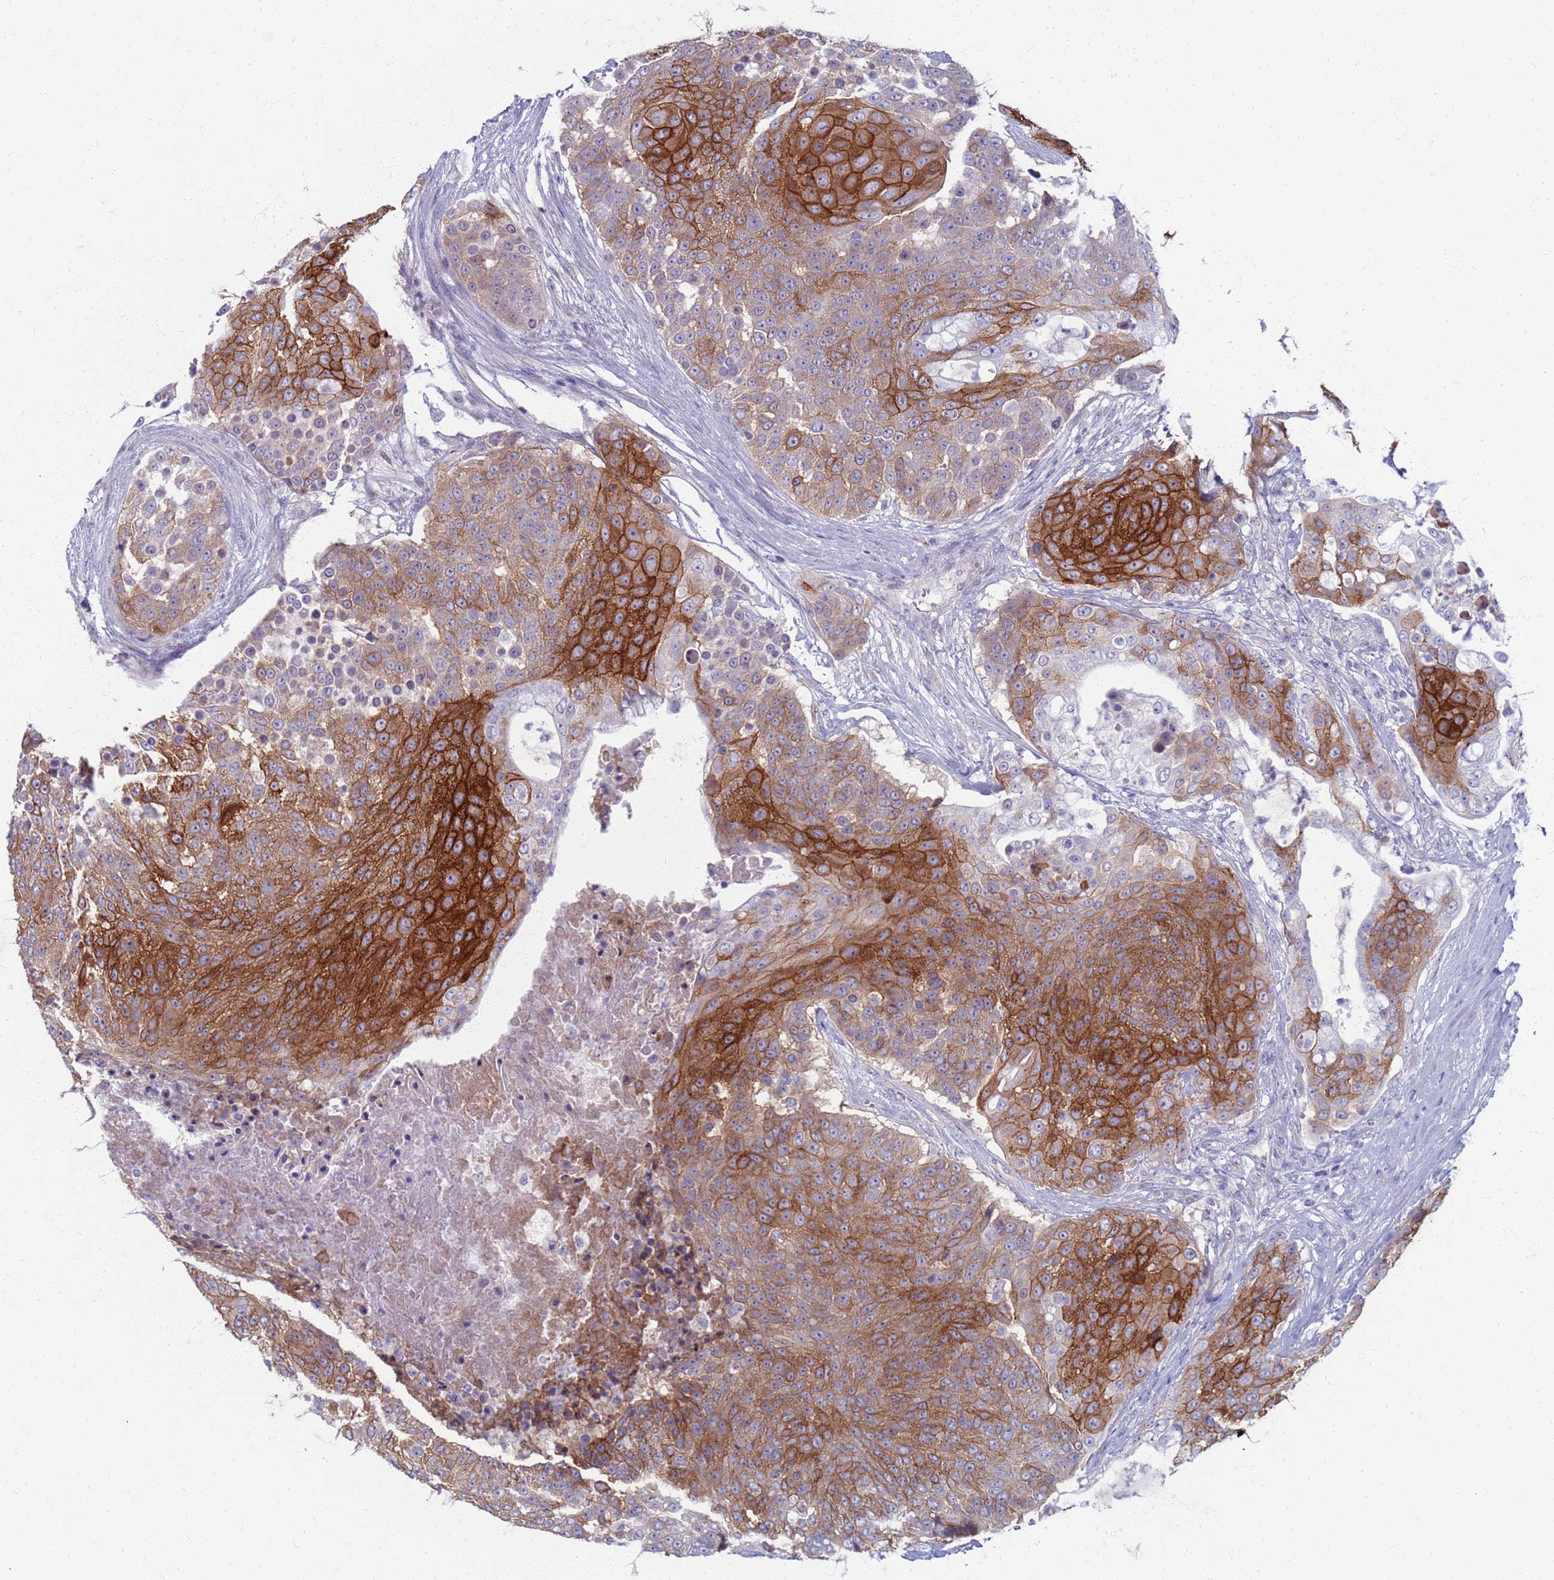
{"staining": {"intensity": "strong", "quantity": ">75%", "location": "cytoplasmic/membranous"}, "tissue": "urothelial cancer", "cell_type": "Tumor cells", "image_type": "cancer", "snomed": [{"axis": "morphology", "description": "Urothelial carcinoma, High grade"}, {"axis": "topography", "description": "Urinary bladder"}], "caption": "This histopathology image shows immunohistochemistry (IHC) staining of human high-grade urothelial carcinoma, with high strong cytoplasmic/membranous expression in approximately >75% of tumor cells.", "gene": "CLCA2", "patient": {"sex": "female", "age": 63}}